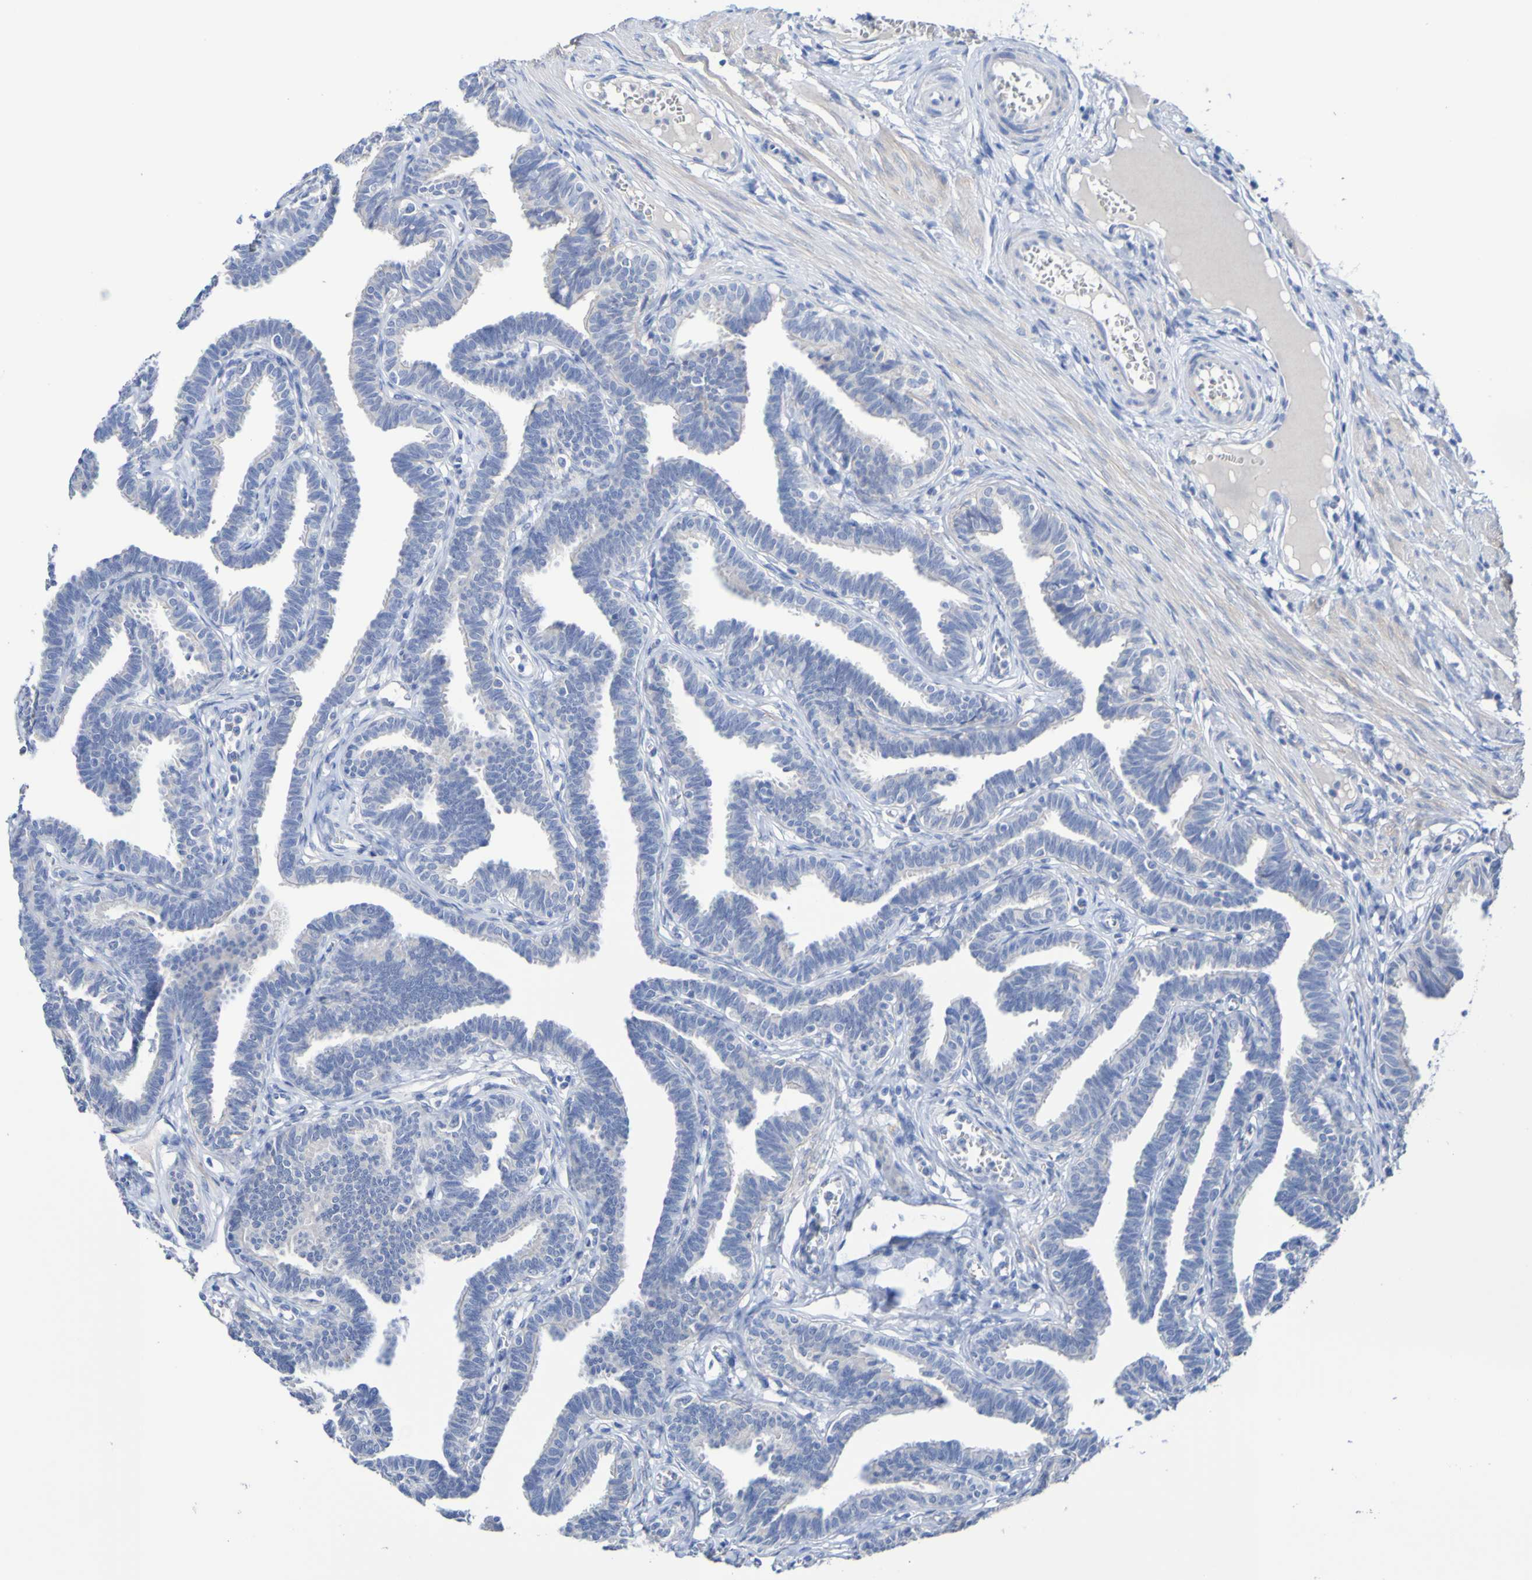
{"staining": {"intensity": "negative", "quantity": "none", "location": "none"}, "tissue": "fallopian tube", "cell_type": "Glandular cells", "image_type": "normal", "snomed": [{"axis": "morphology", "description": "Normal tissue, NOS"}, {"axis": "topography", "description": "Fallopian tube"}, {"axis": "topography", "description": "Ovary"}], "caption": "High power microscopy image of an immunohistochemistry (IHC) micrograph of normal fallopian tube, revealing no significant positivity in glandular cells. Nuclei are stained in blue.", "gene": "SGCB", "patient": {"sex": "female", "age": 23}}